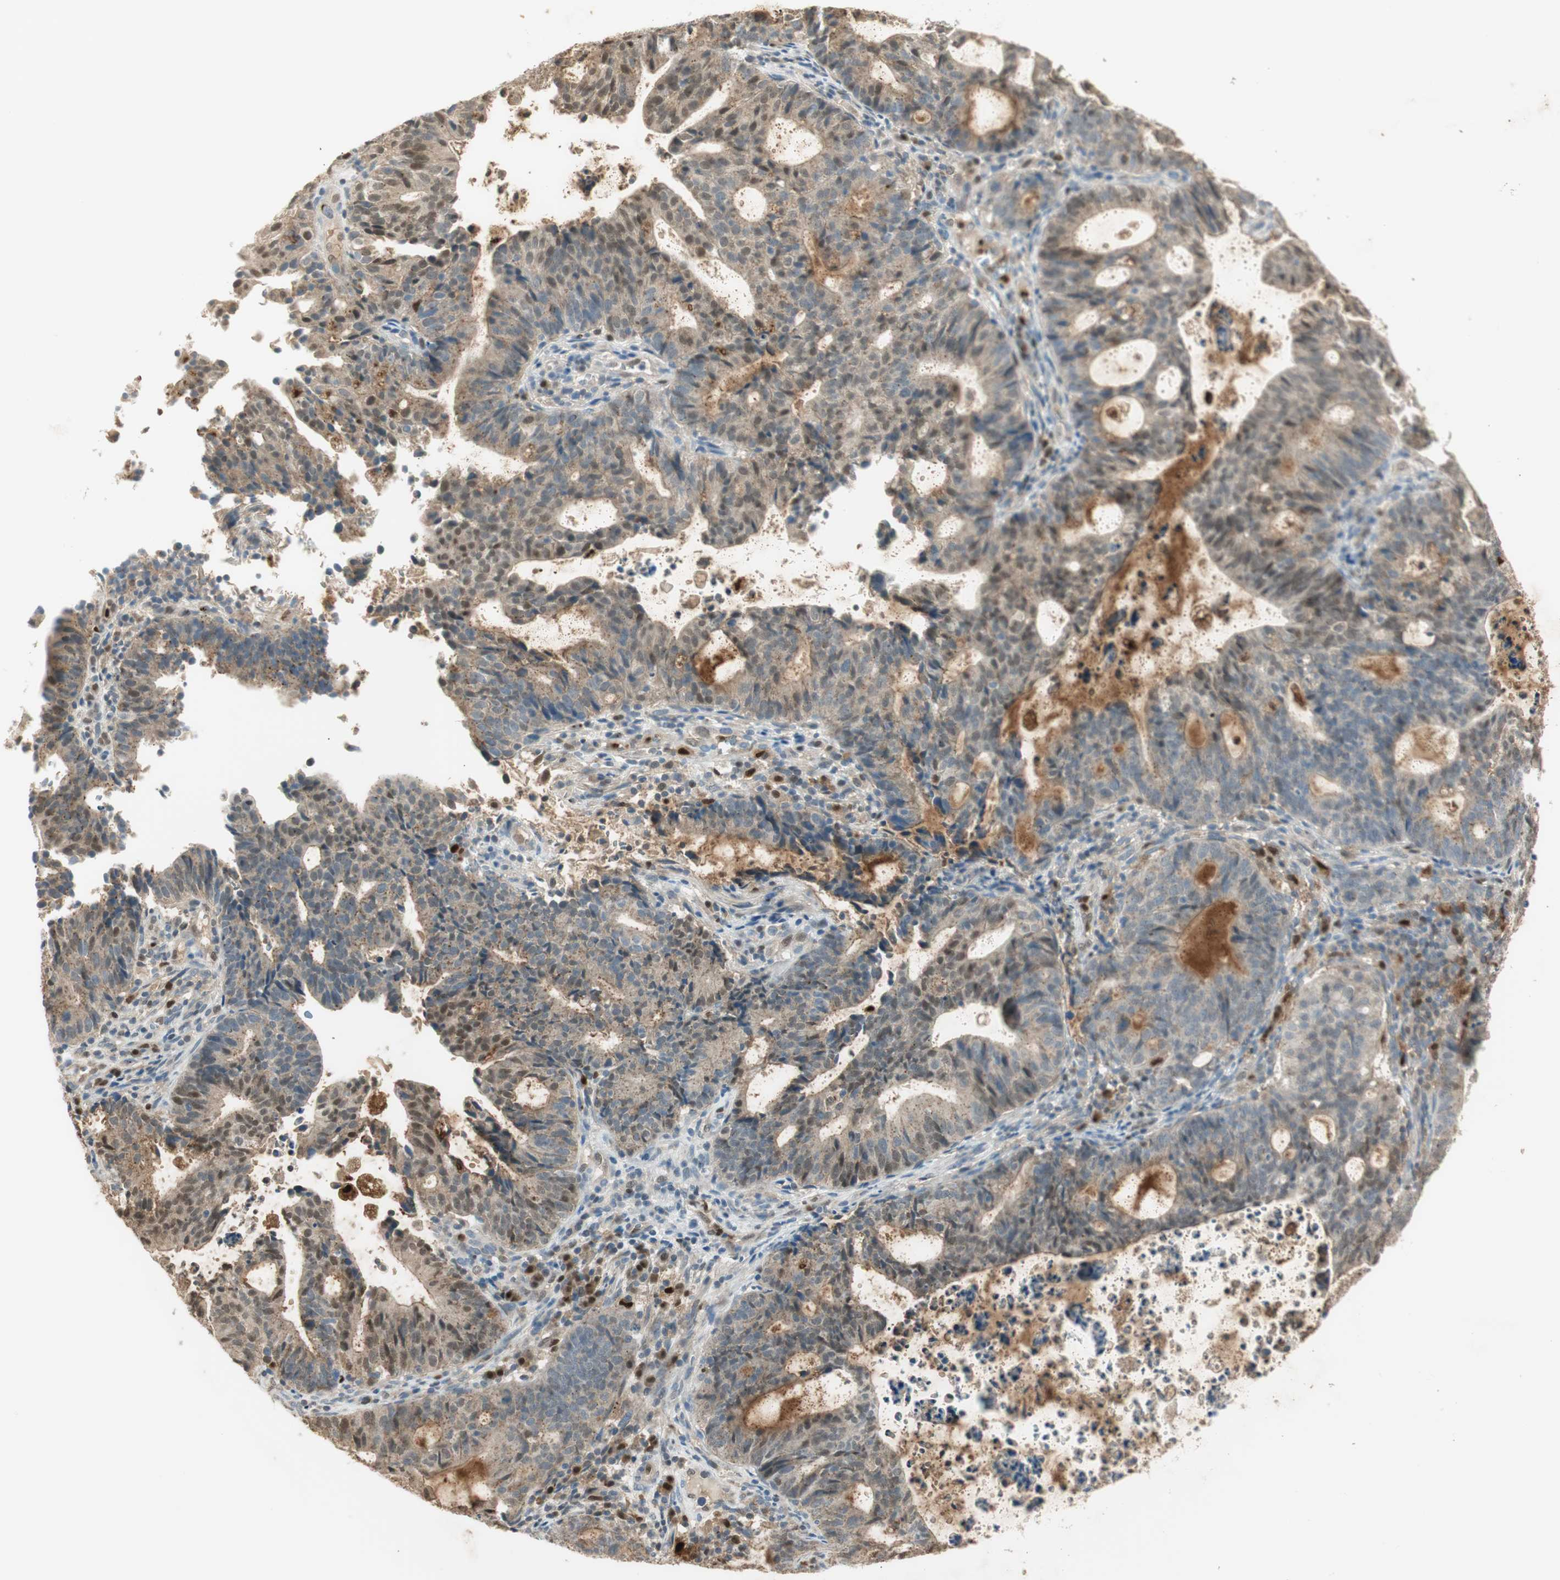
{"staining": {"intensity": "negative", "quantity": "none", "location": "none"}, "tissue": "endometrial cancer", "cell_type": "Tumor cells", "image_type": "cancer", "snomed": [{"axis": "morphology", "description": "Adenocarcinoma, NOS"}, {"axis": "topography", "description": "Uterus"}], "caption": "A photomicrograph of endometrial adenocarcinoma stained for a protein demonstrates no brown staining in tumor cells.", "gene": "LTA4H", "patient": {"sex": "female", "age": 83}}